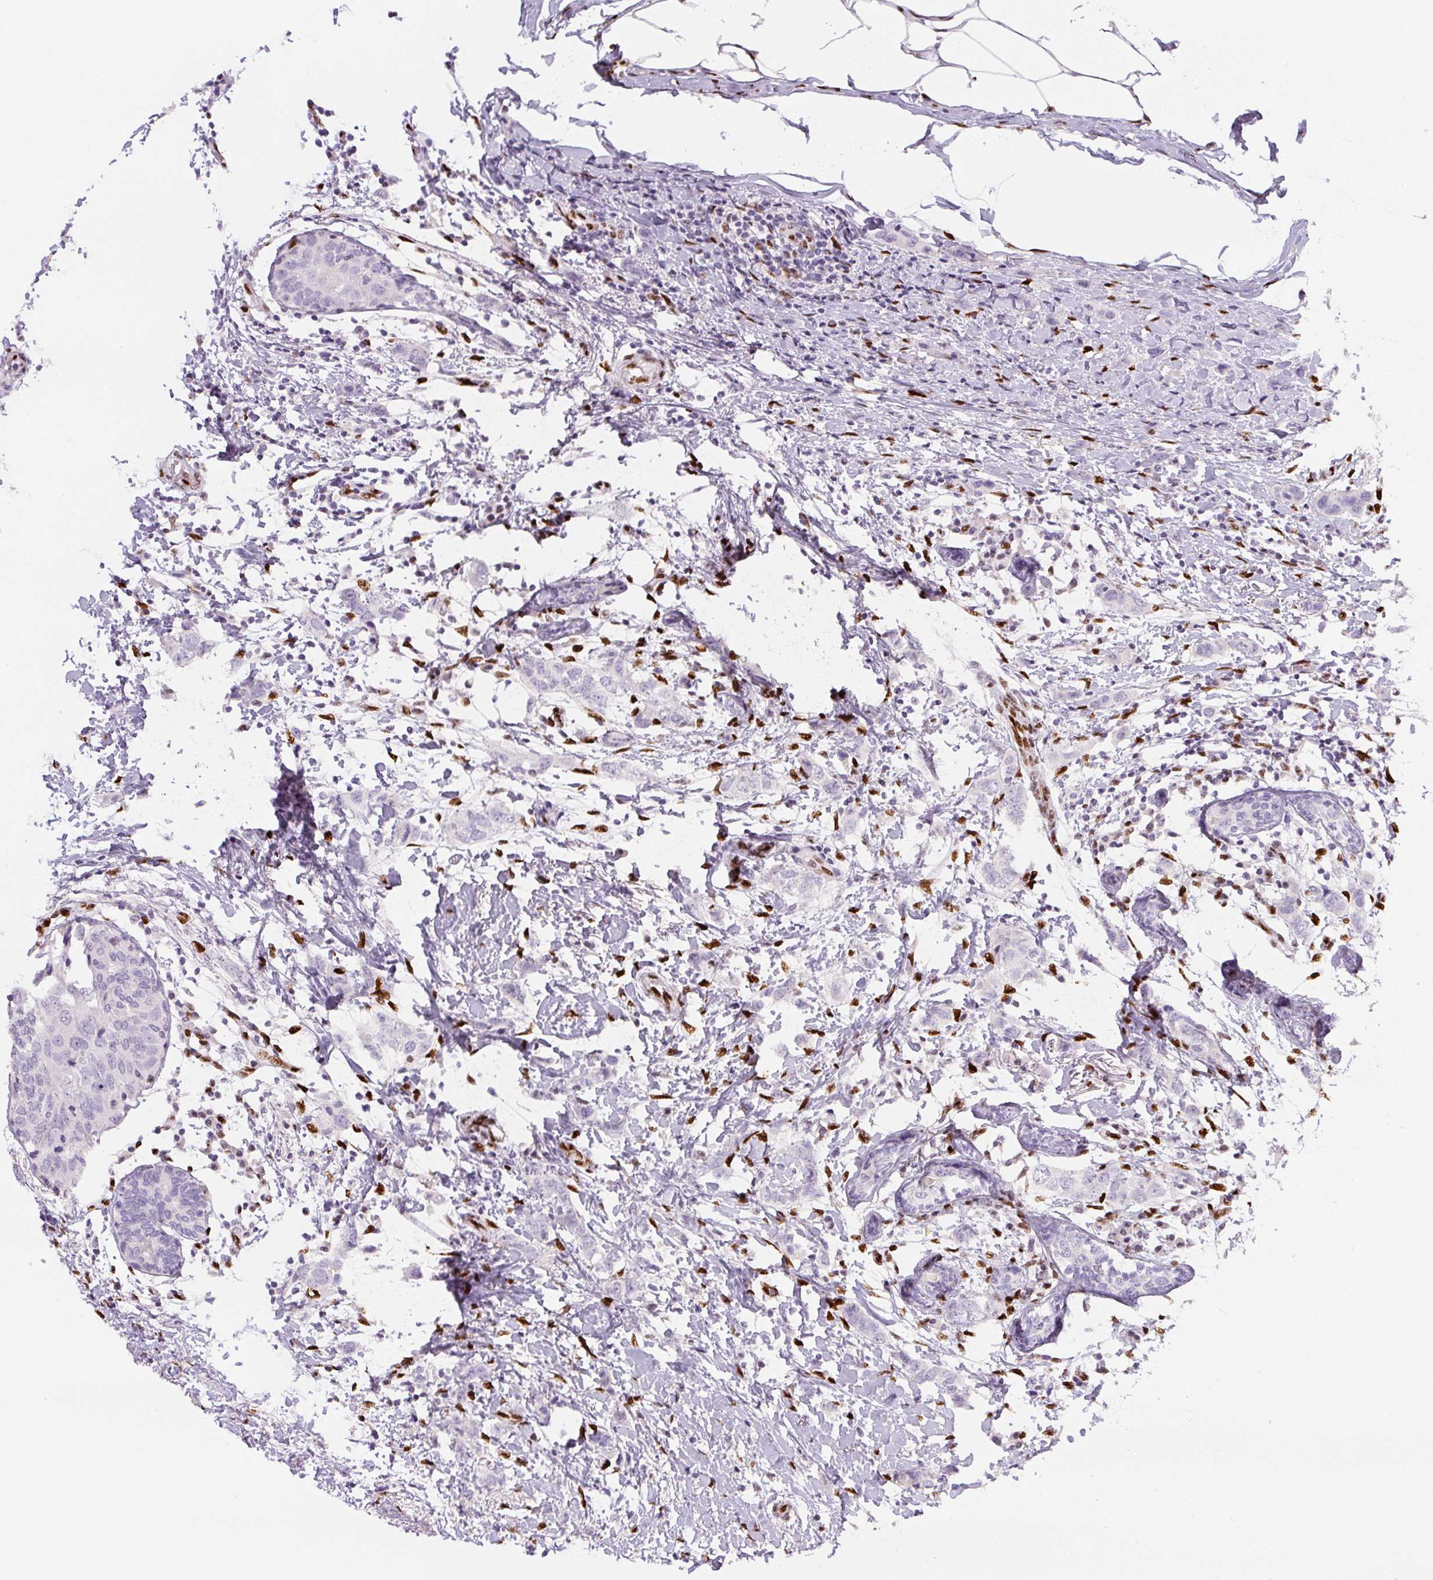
{"staining": {"intensity": "negative", "quantity": "none", "location": "none"}, "tissue": "breast cancer", "cell_type": "Tumor cells", "image_type": "cancer", "snomed": [{"axis": "morphology", "description": "Duct carcinoma"}, {"axis": "topography", "description": "Breast"}], "caption": "This is an immunohistochemistry (IHC) micrograph of human intraductal carcinoma (breast). There is no staining in tumor cells.", "gene": "ZEB1", "patient": {"sex": "female", "age": 50}}